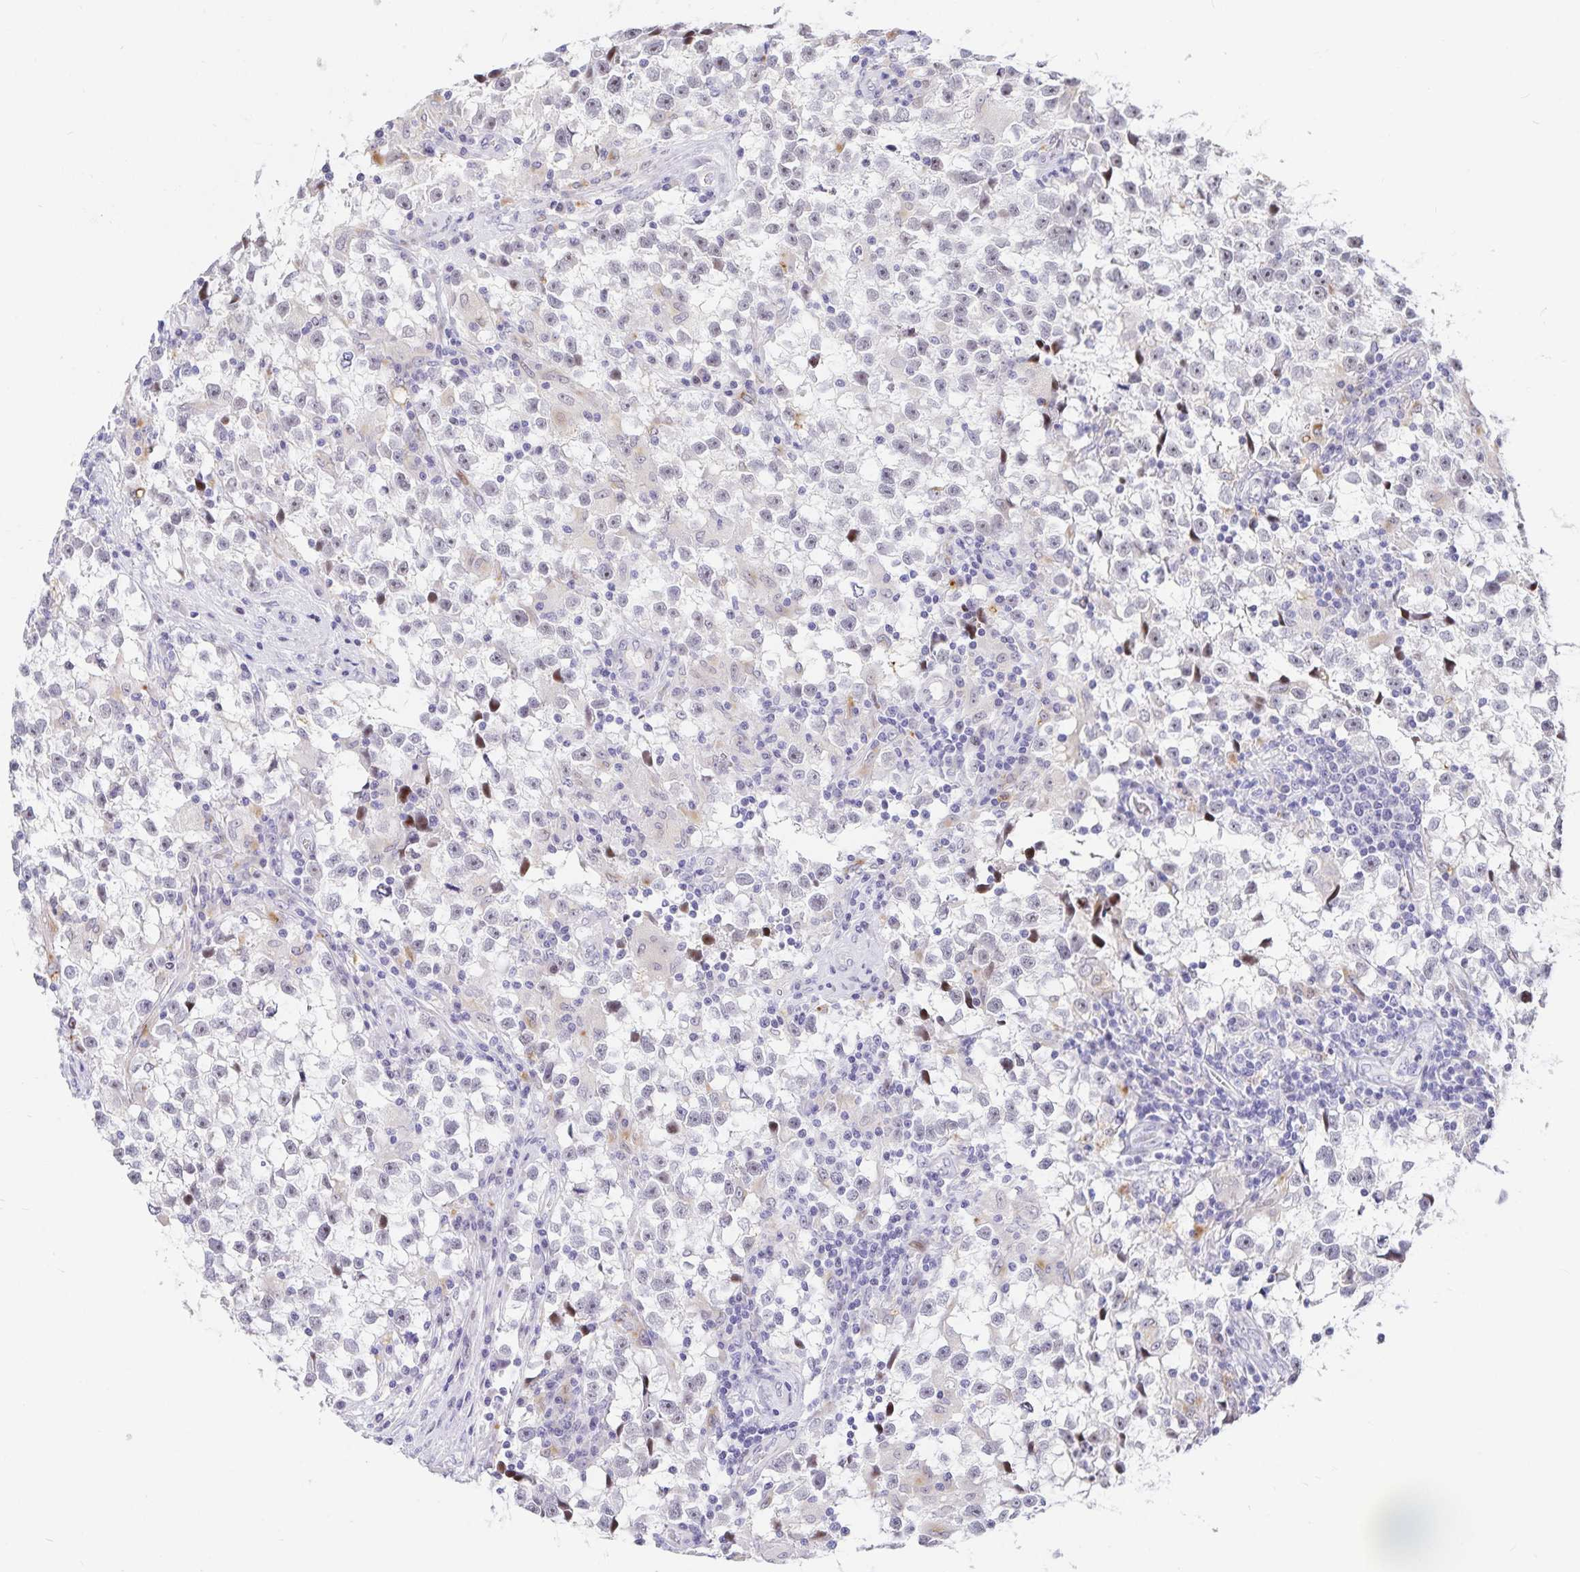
{"staining": {"intensity": "negative", "quantity": "none", "location": "none"}, "tissue": "testis cancer", "cell_type": "Tumor cells", "image_type": "cancer", "snomed": [{"axis": "morphology", "description": "Seminoma, NOS"}, {"axis": "topography", "description": "Testis"}], "caption": "Tumor cells show no significant positivity in testis seminoma.", "gene": "KBTBD13", "patient": {"sex": "male", "age": 31}}